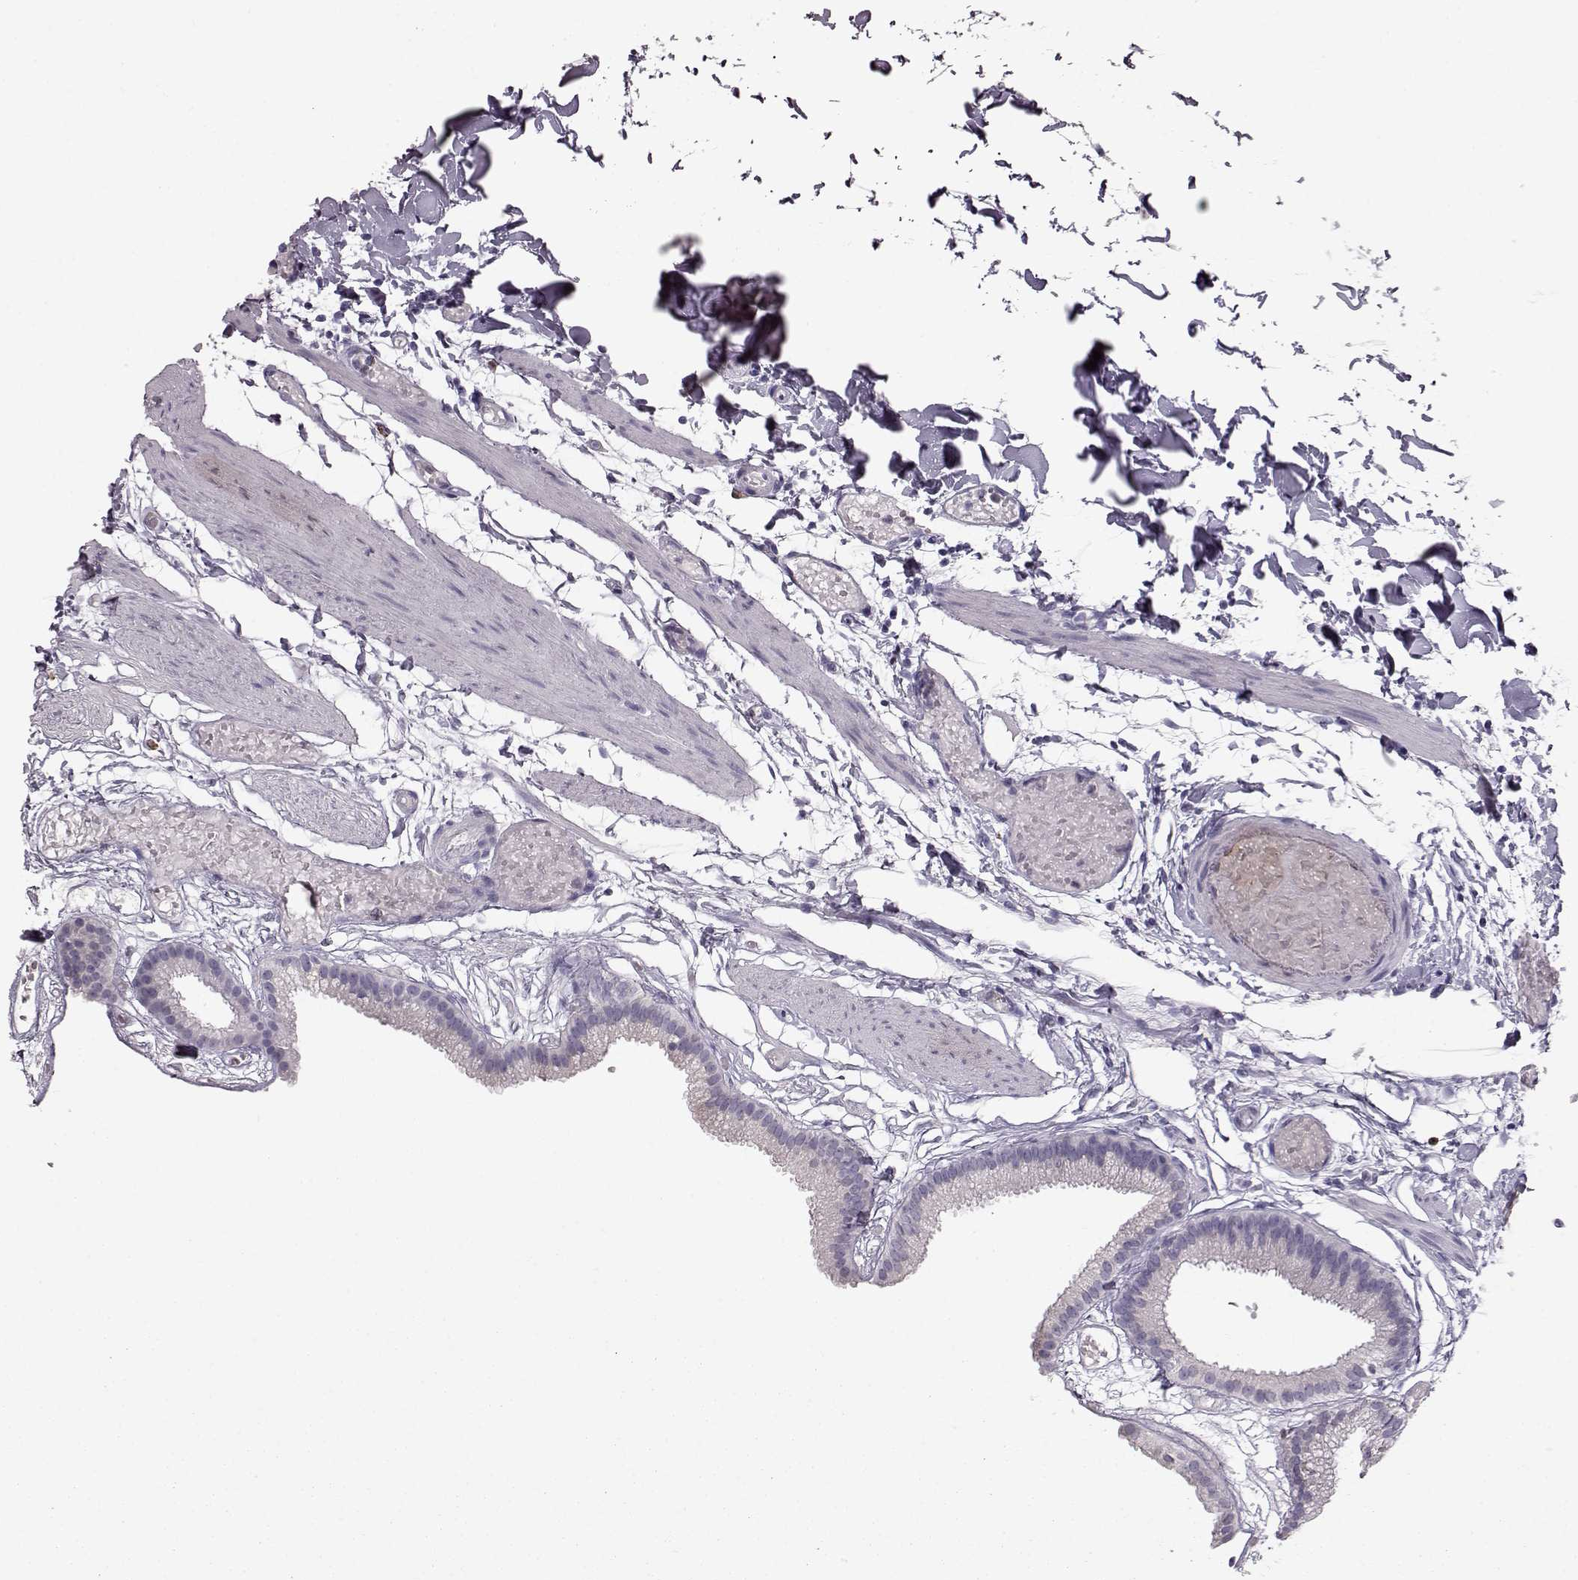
{"staining": {"intensity": "negative", "quantity": "none", "location": "none"}, "tissue": "gallbladder", "cell_type": "Glandular cells", "image_type": "normal", "snomed": [{"axis": "morphology", "description": "Normal tissue, NOS"}, {"axis": "topography", "description": "Gallbladder"}], "caption": "Immunohistochemical staining of normal gallbladder reveals no significant staining in glandular cells.", "gene": "ELOVL5", "patient": {"sex": "female", "age": 45}}